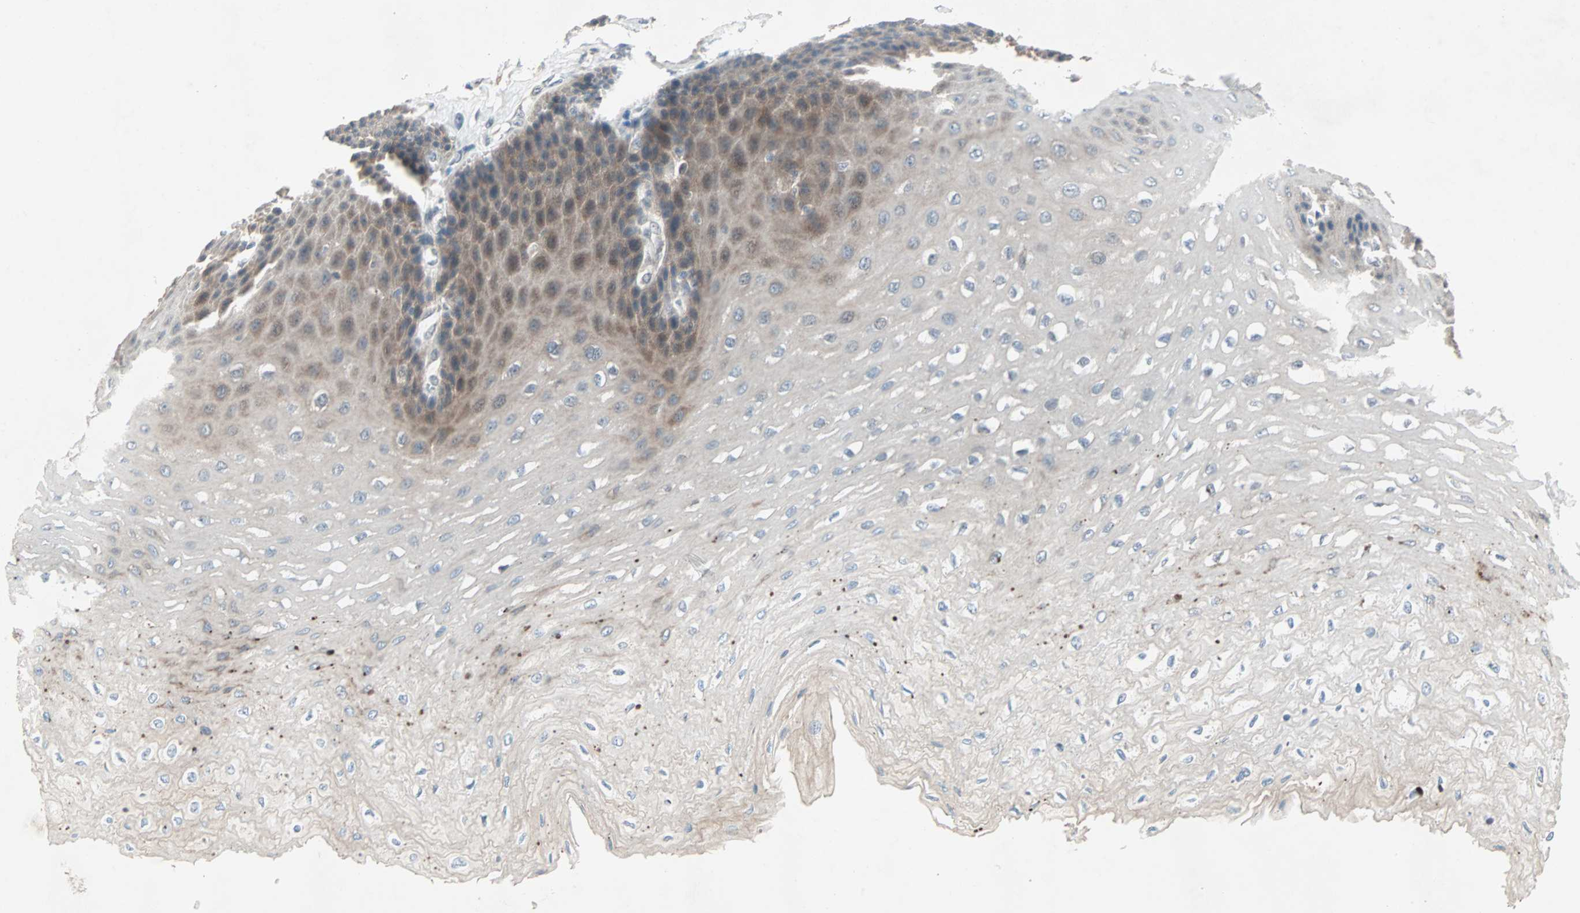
{"staining": {"intensity": "moderate", "quantity": "25%-75%", "location": "cytoplasmic/membranous"}, "tissue": "esophagus", "cell_type": "Squamous epithelial cells", "image_type": "normal", "snomed": [{"axis": "morphology", "description": "Normal tissue, NOS"}, {"axis": "topography", "description": "Esophagus"}], "caption": "DAB immunohistochemical staining of unremarkable human esophagus reveals moderate cytoplasmic/membranous protein positivity in approximately 25%-75% of squamous epithelial cells.", "gene": "PGBD1", "patient": {"sex": "female", "age": 72}}